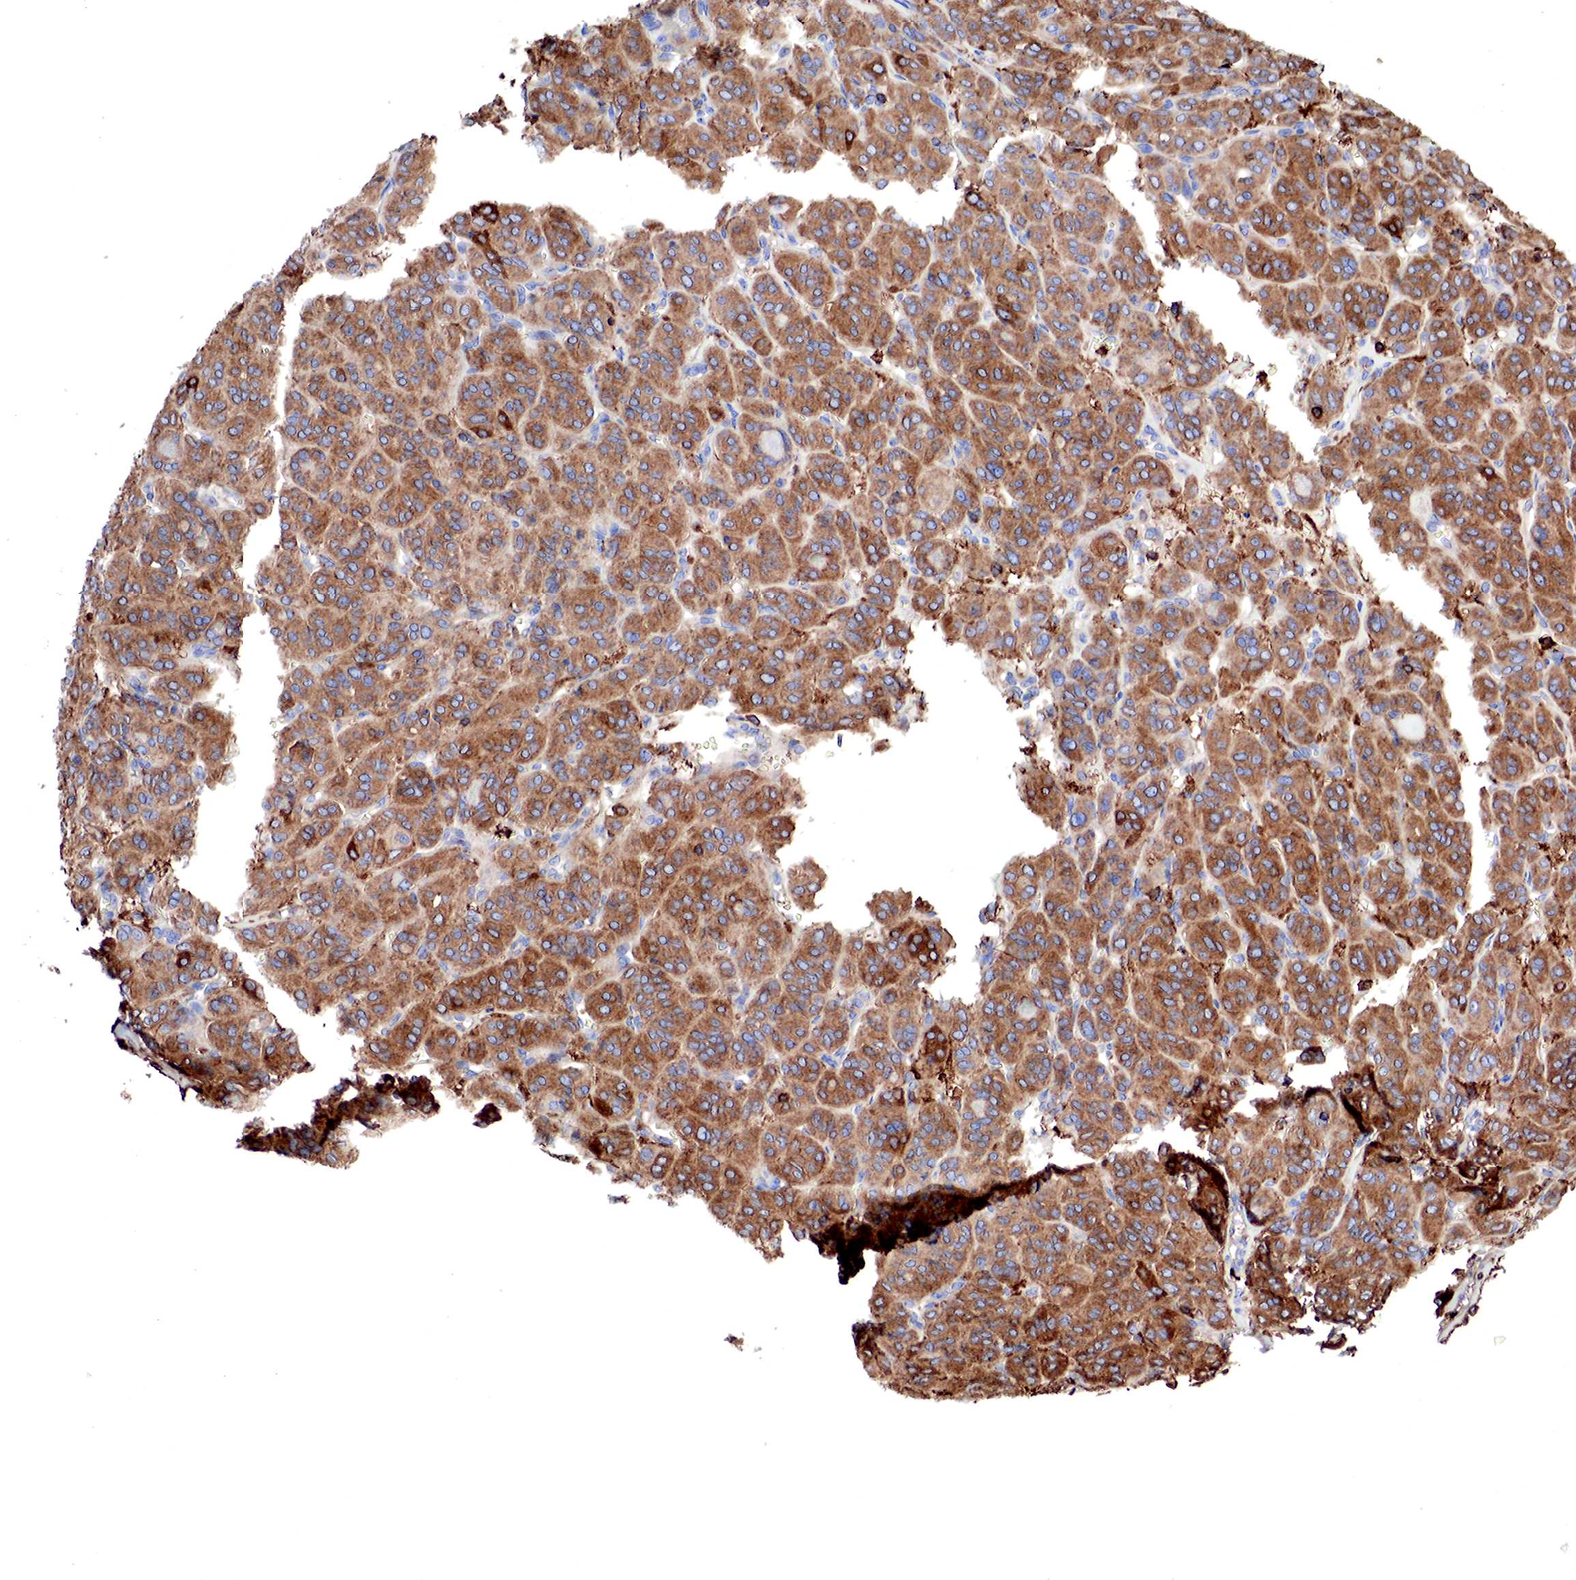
{"staining": {"intensity": "strong", "quantity": ">75%", "location": "cytoplasmic/membranous"}, "tissue": "thyroid cancer", "cell_type": "Tumor cells", "image_type": "cancer", "snomed": [{"axis": "morphology", "description": "Follicular adenoma carcinoma, NOS"}, {"axis": "topography", "description": "Thyroid gland"}], "caption": "An image showing strong cytoplasmic/membranous positivity in approximately >75% of tumor cells in thyroid cancer (follicular adenoma carcinoma), as visualized by brown immunohistochemical staining.", "gene": "G6PD", "patient": {"sex": "female", "age": 71}}